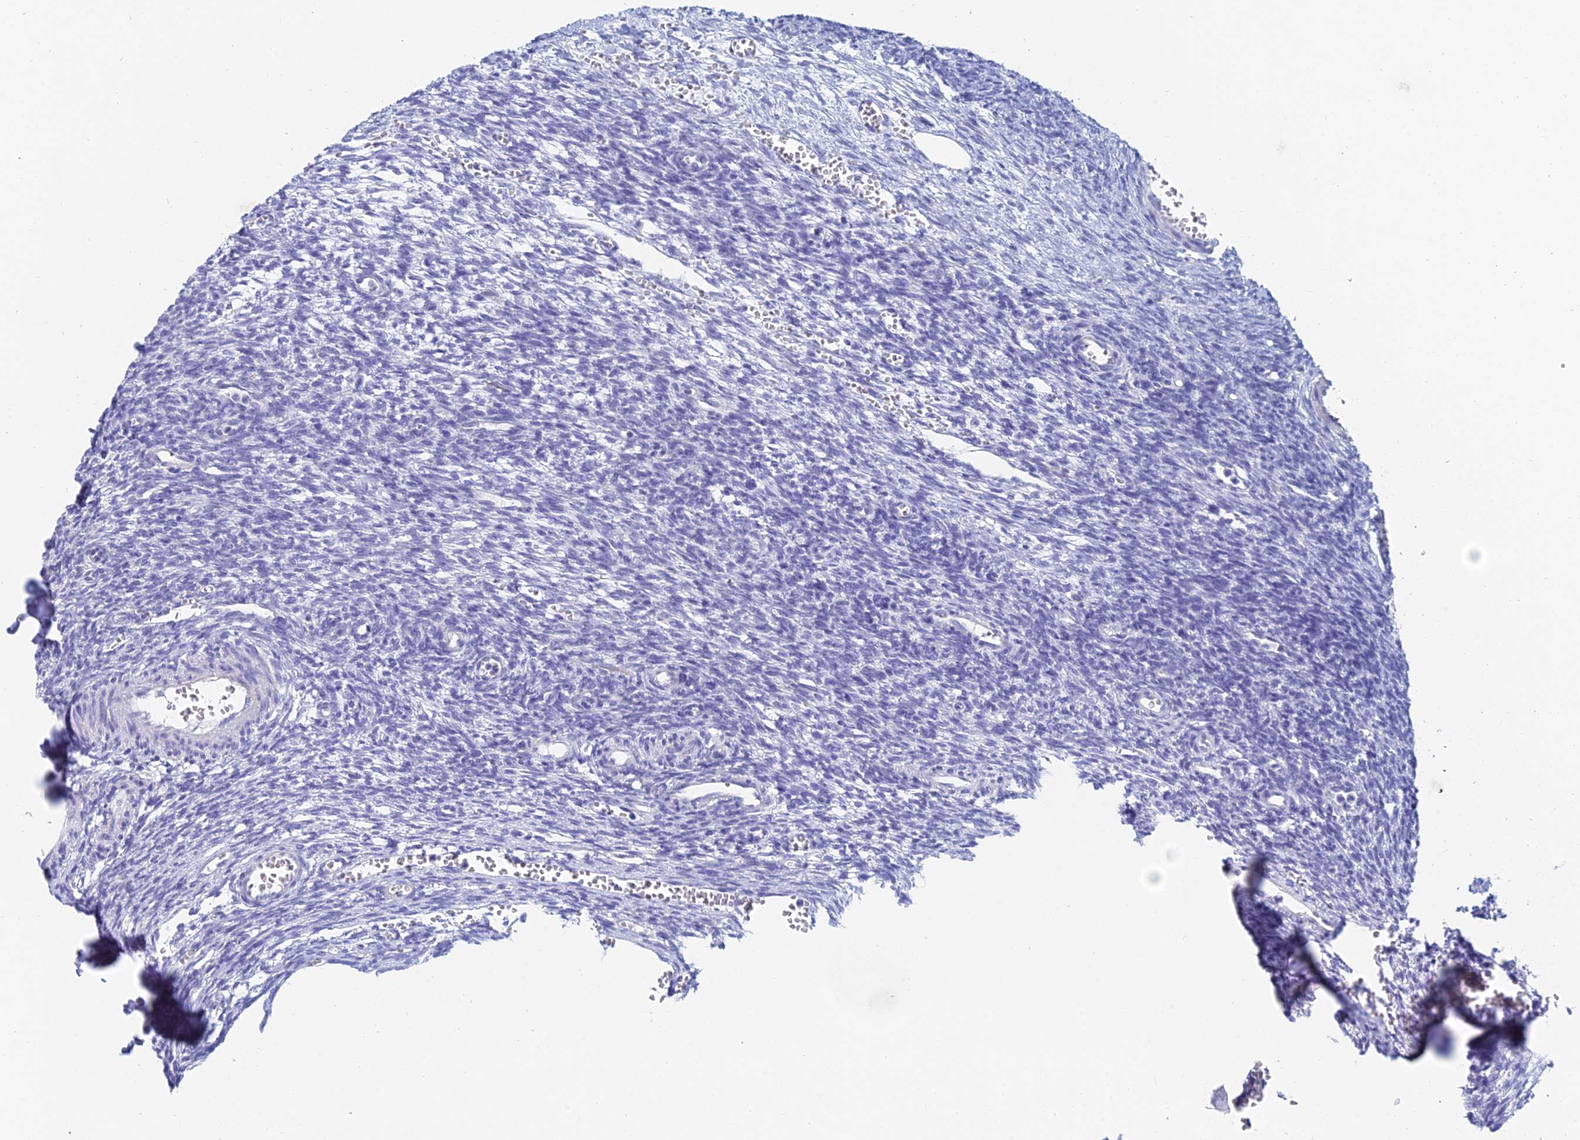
{"staining": {"intensity": "negative", "quantity": "none", "location": "none"}, "tissue": "ovary", "cell_type": "Ovarian stroma cells", "image_type": "normal", "snomed": [{"axis": "morphology", "description": "Normal tissue, NOS"}, {"axis": "topography", "description": "Ovary"}], "caption": "Protein analysis of normal ovary displays no significant staining in ovarian stroma cells. (DAB (3,3'-diaminobenzidine) immunohistochemistry, high magnification).", "gene": "ACSM1", "patient": {"sex": "female", "age": 39}}